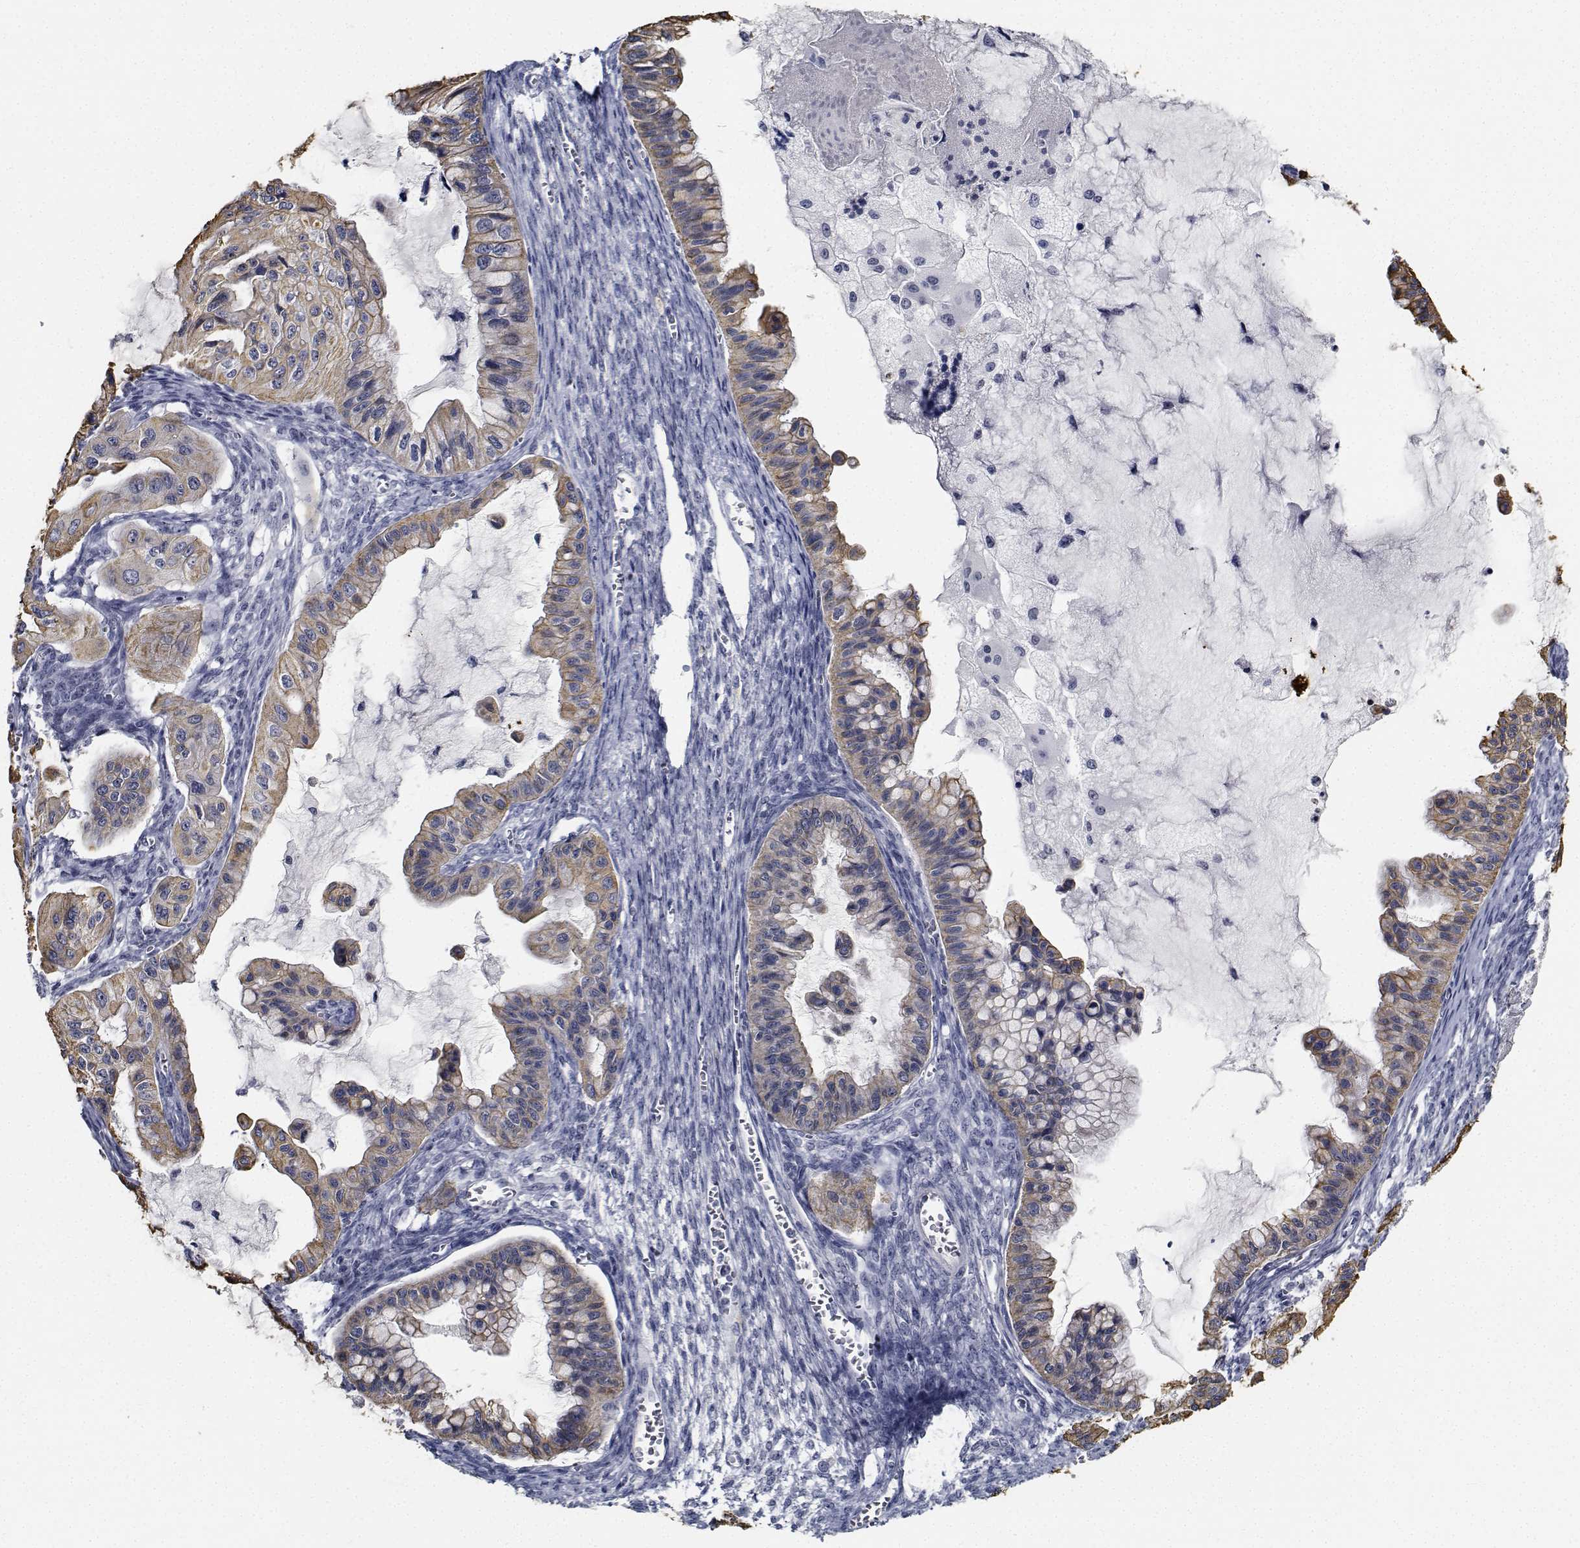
{"staining": {"intensity": "weak", "quantity": "25%-75%", "location": "cytoplasmic/membranous"}, "tissue": "ovarian cancer", "cell_type": "Tumor cells", "image_type": "cancer", "snomed": [{"axis": "morphology", "description": "Cystadenocarcinoma, mucinous, NOS"}, {"axis": "topography", "description": "Ovary"}], "caption": "Human ovarian cancer stained with a brown dye reveals weak cytoplasmic/membranous positive positivity in about 25%-75% of tumor cells.", "gene": "NVL", "patient": {"sex": "female", "age": 72}}